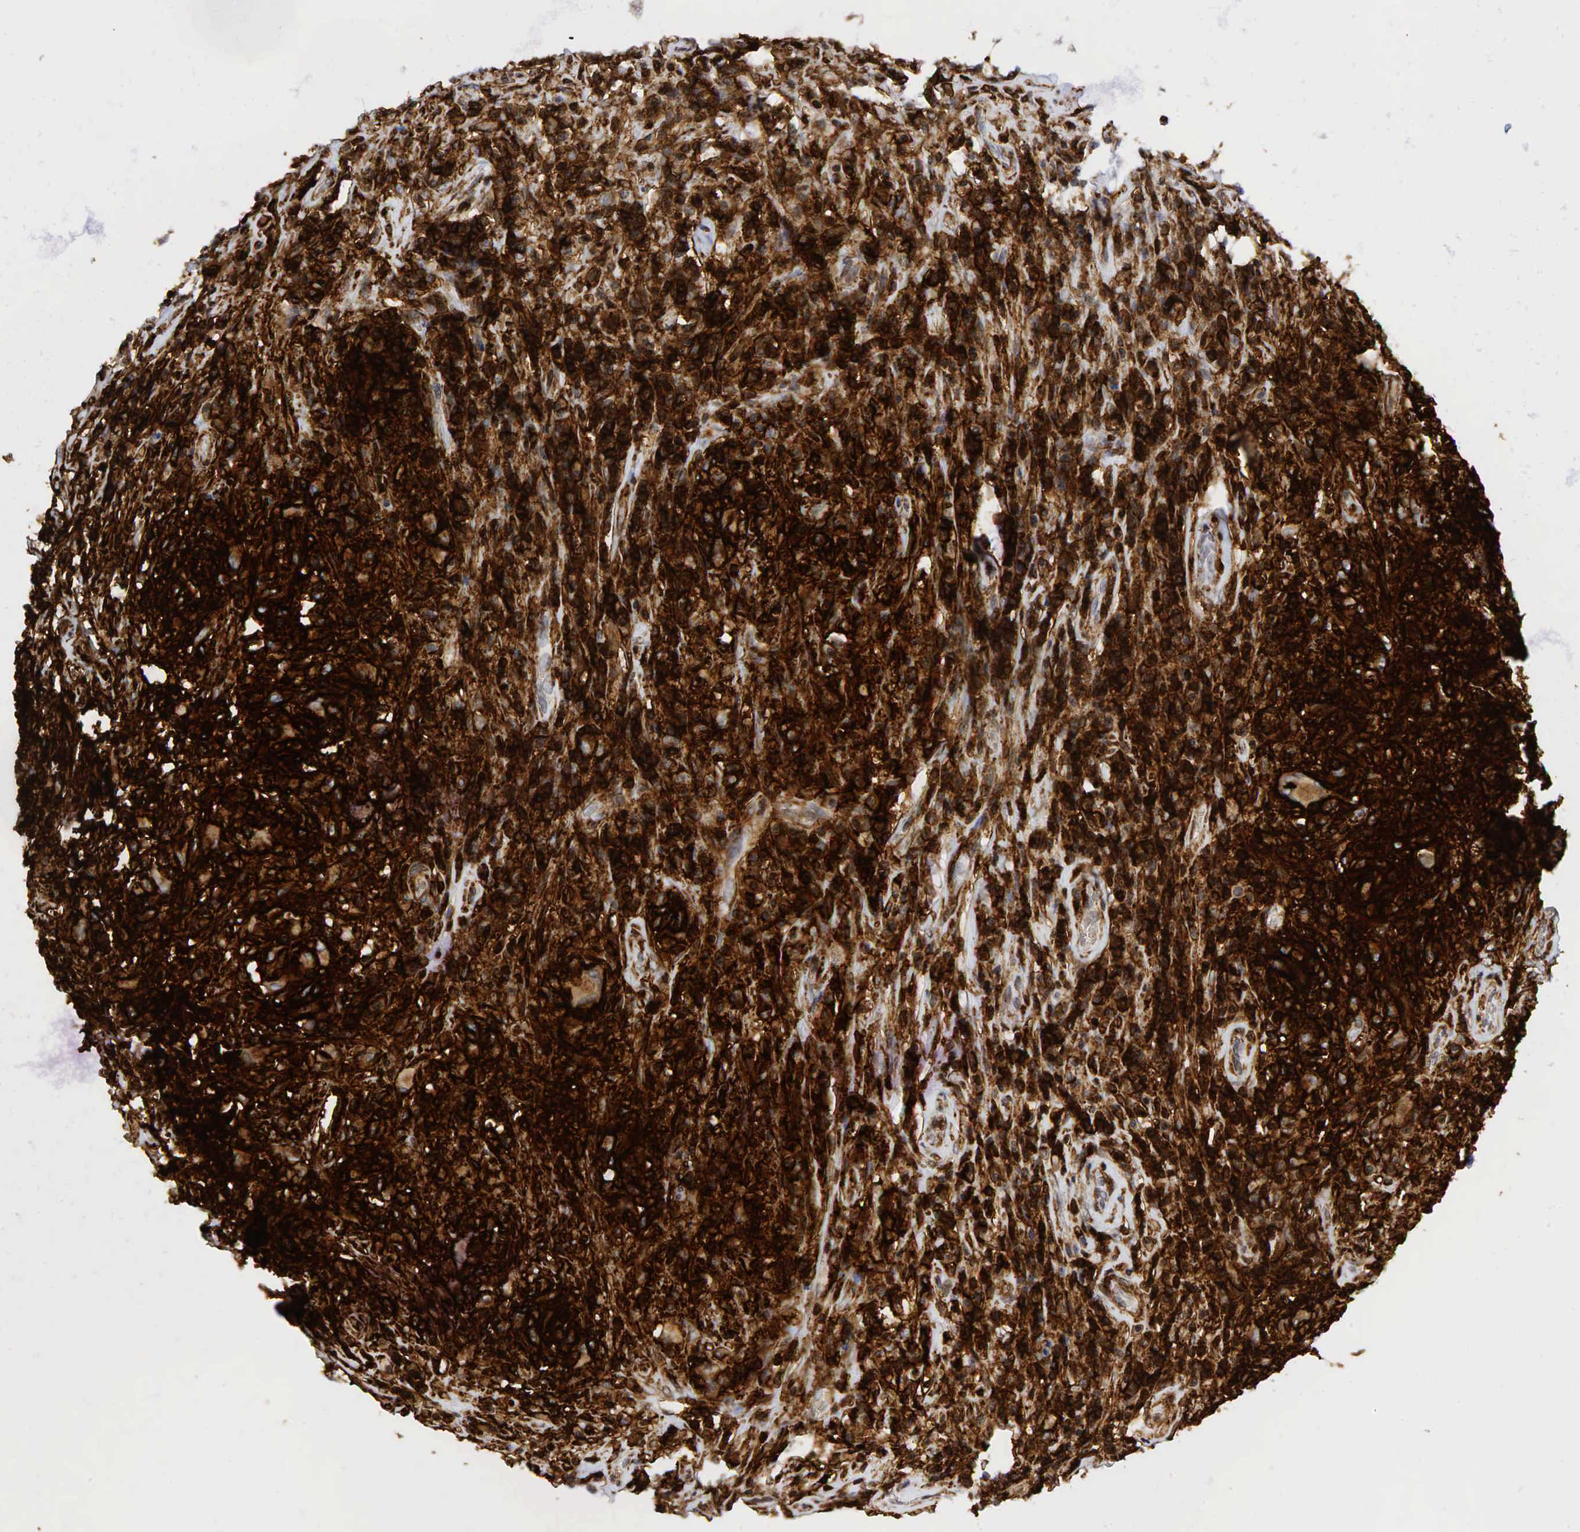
{"staining": {"intensity": "negative", "quantity": "none", "location": "none"}, "tissue": "testis cancer", "cell_type": "Tumor cells", "image_type": "cancer", "snomed": [{"axis": "morphology", "description": "Seminoma, NOS"}, {"axis": "topography", "description": "Testis"}], "caption": "A photomicrograph of human seminoma (testis) is negative for staining in tumor cells.", "gene": "CD44", "patient": {"sex": "male", "age": 34}}